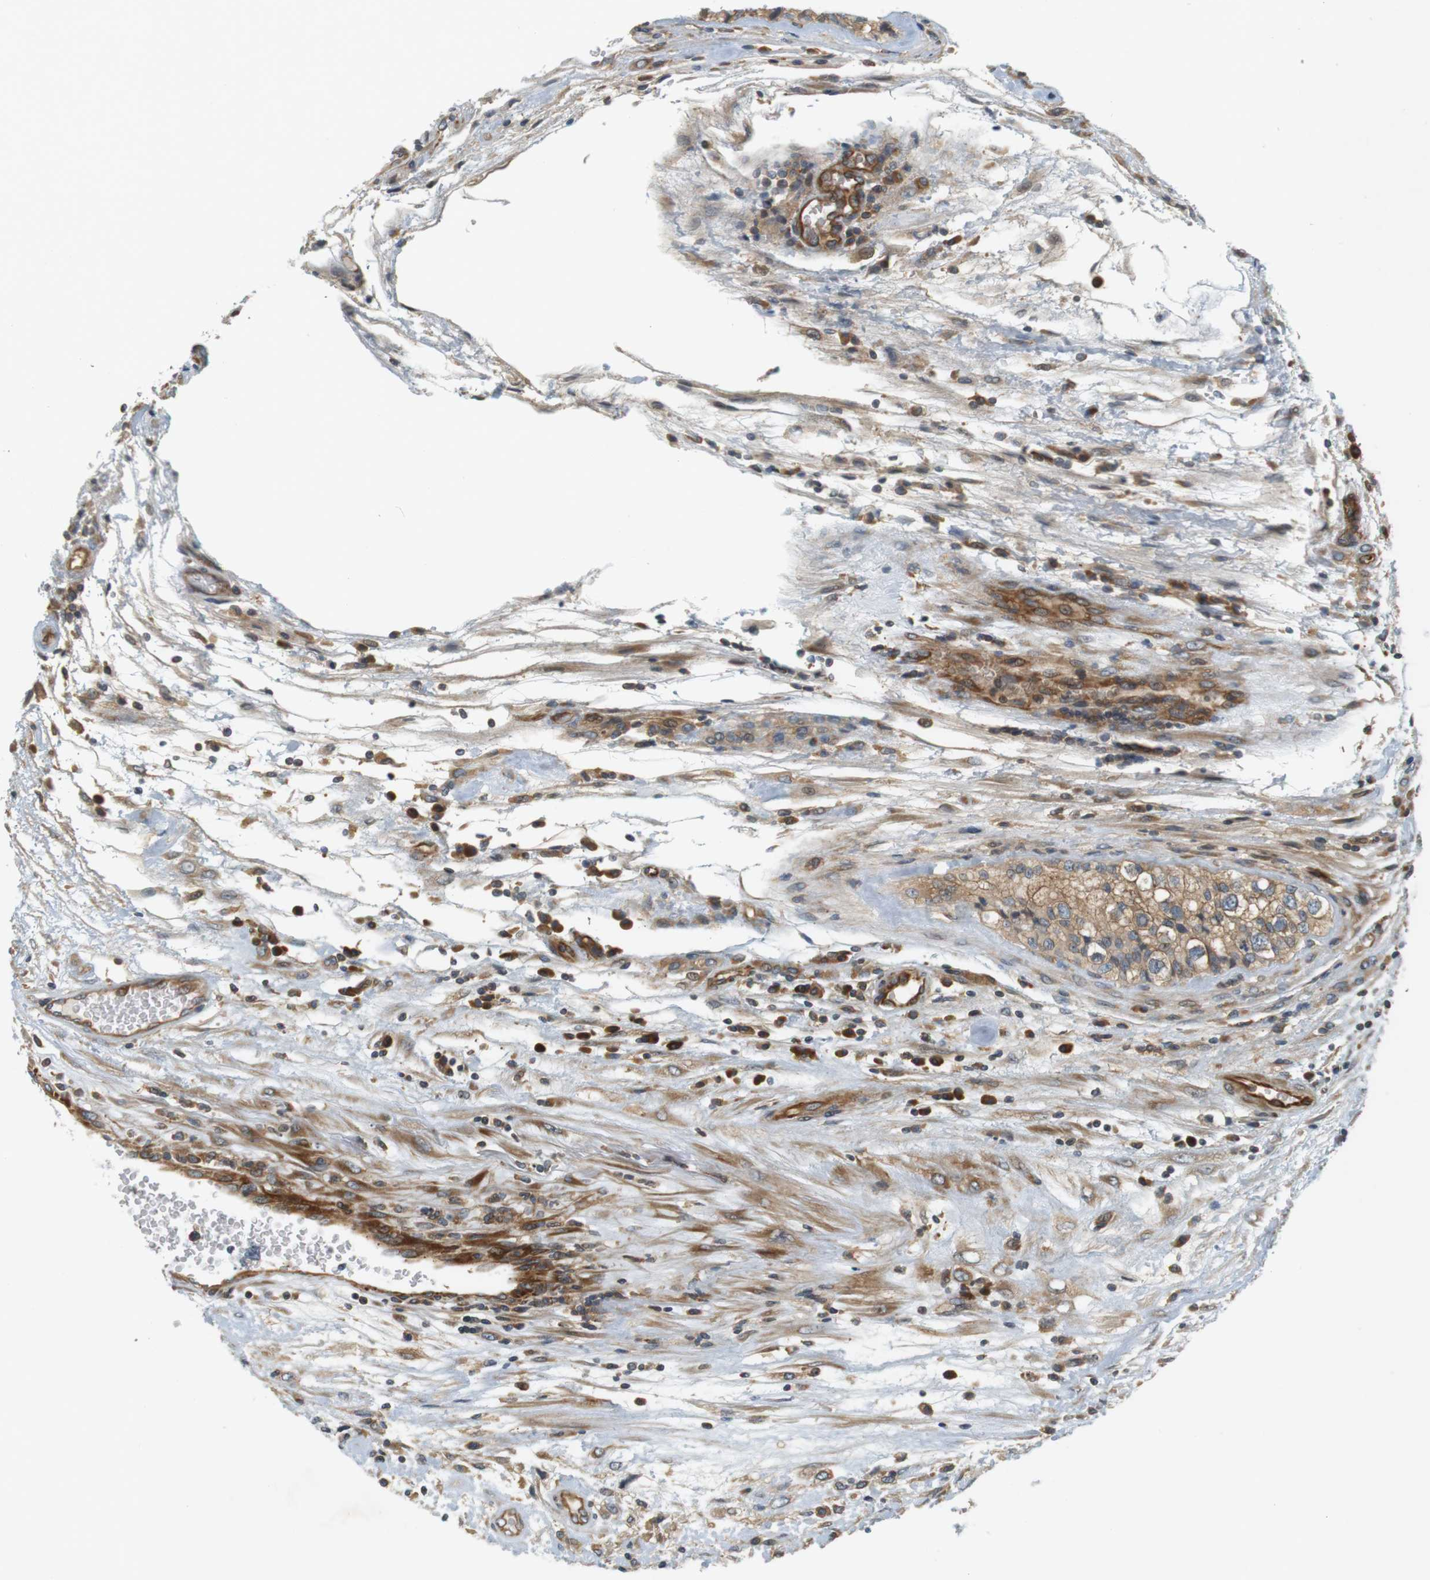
{"staining": {"intensity": "weak", "quantity": ">75%", "location": "cytoplasmic/membranous"}, "tissue": "testis cancer", "cell_type": "Tumor cells", "image_type": "cancer", "snomed": [{"axis": "morphology", "description": "Carcinoma, Embryonal, NOS"}, {"axis": "topography", "description": "Testis"}], "caption": "Approximately >75% of tumor cells in human testis cancer display weak cytoplasmic/membranous protein staining as visualized by brown immunohistochemical staining.", "gene": "SH3GLB1", "patient": {"sex": "male", "age": 36}}